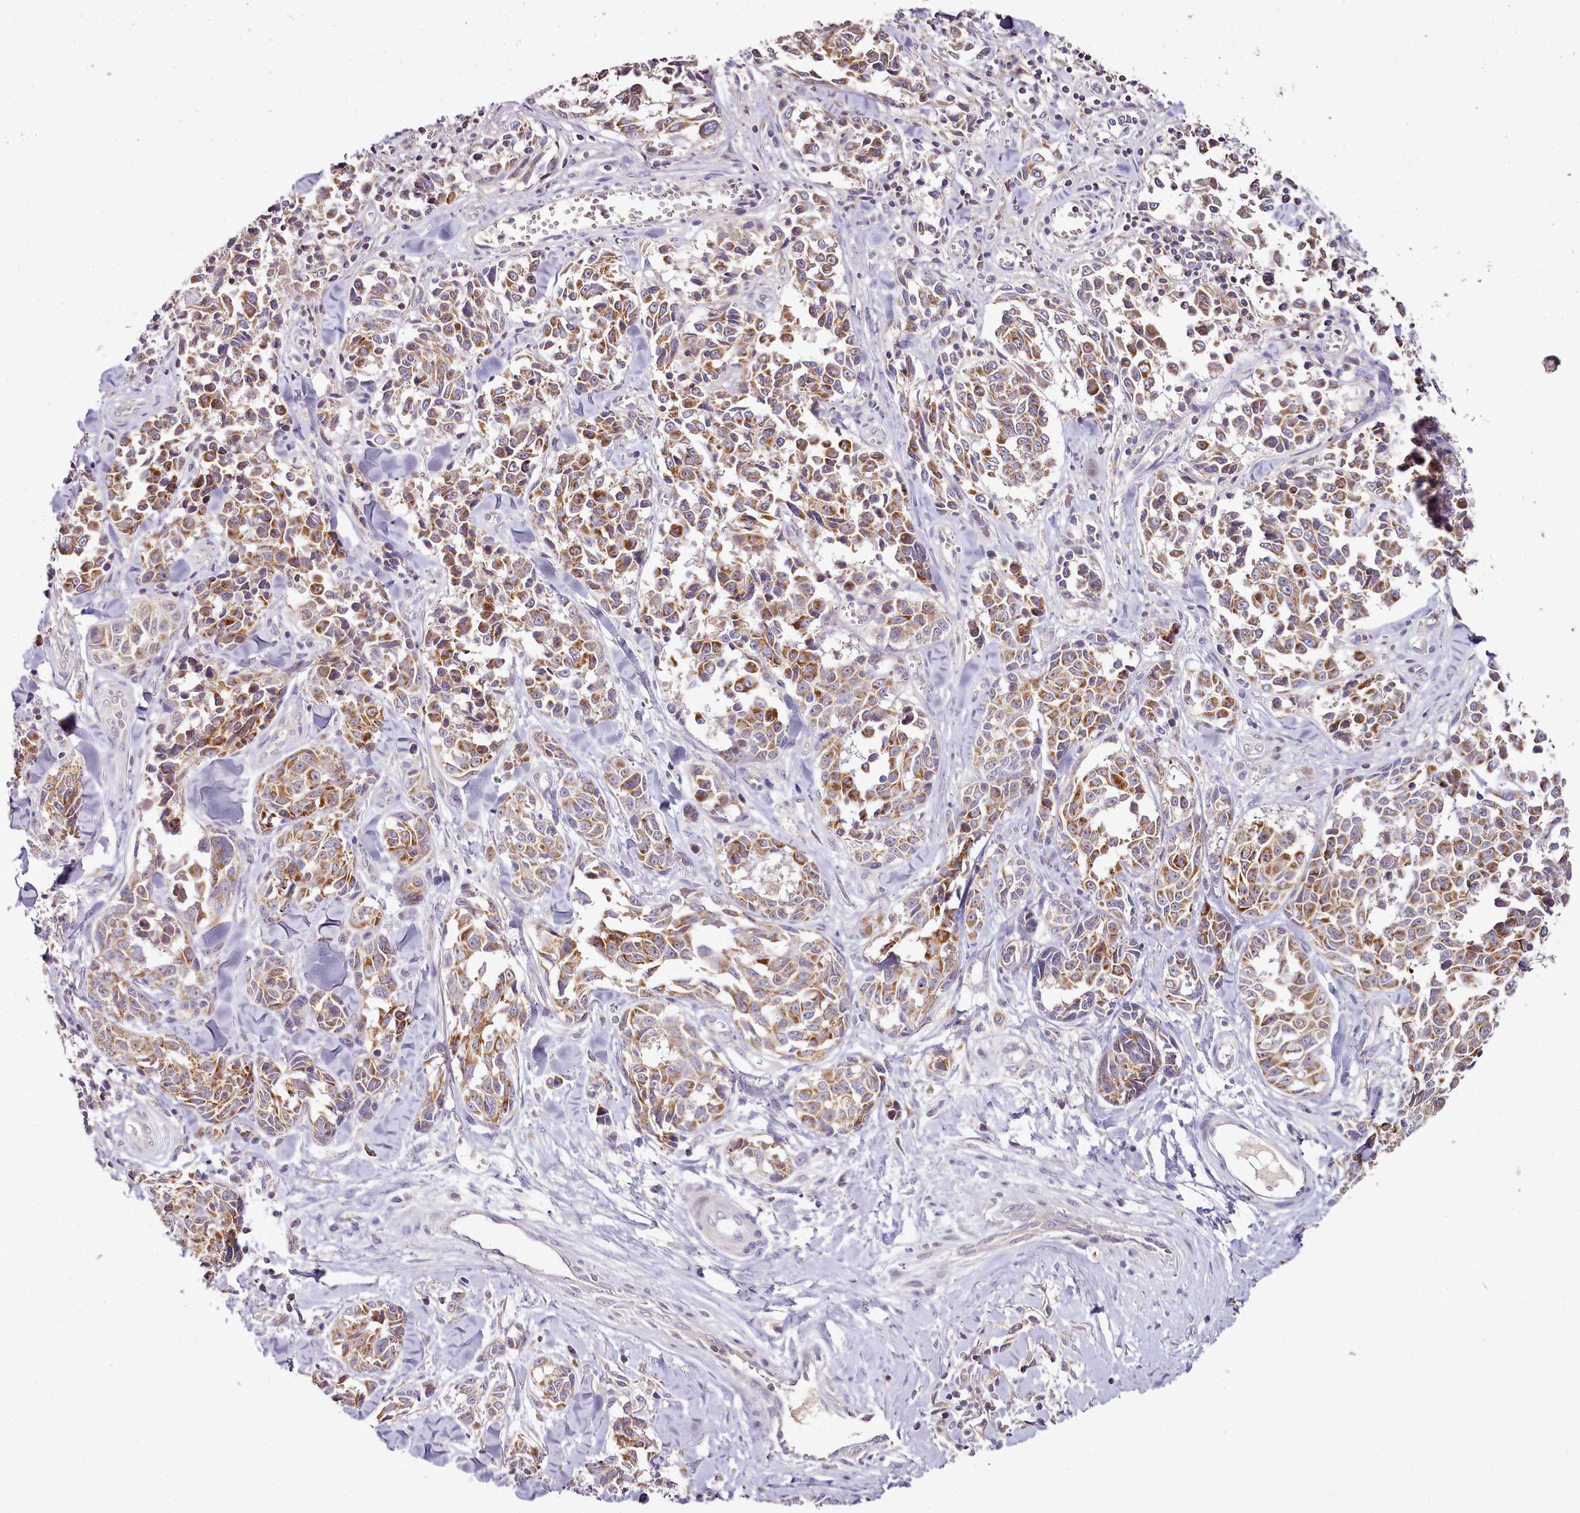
{"staining": {"intensity": "moderate", "quantity": ">75%", "location": "cytoplasmic/membranous"}, "tissue": "melanoma", "cell_type": "Tumor cells", "image_type": "cancer", "snomed": [{"axis": "morphology", "description": "Malignant melanoma, NOS"}, {"axis": "topography", "description": "Skin"}], "caption": "Immunohistochemical staining of melanoma demonstrates medium levels of moderate cytoplasmic/membranous positivity in about >75% of tumor cells.", "gene": "ACSS1", "patient": {"sex": "female", "age": 64}}